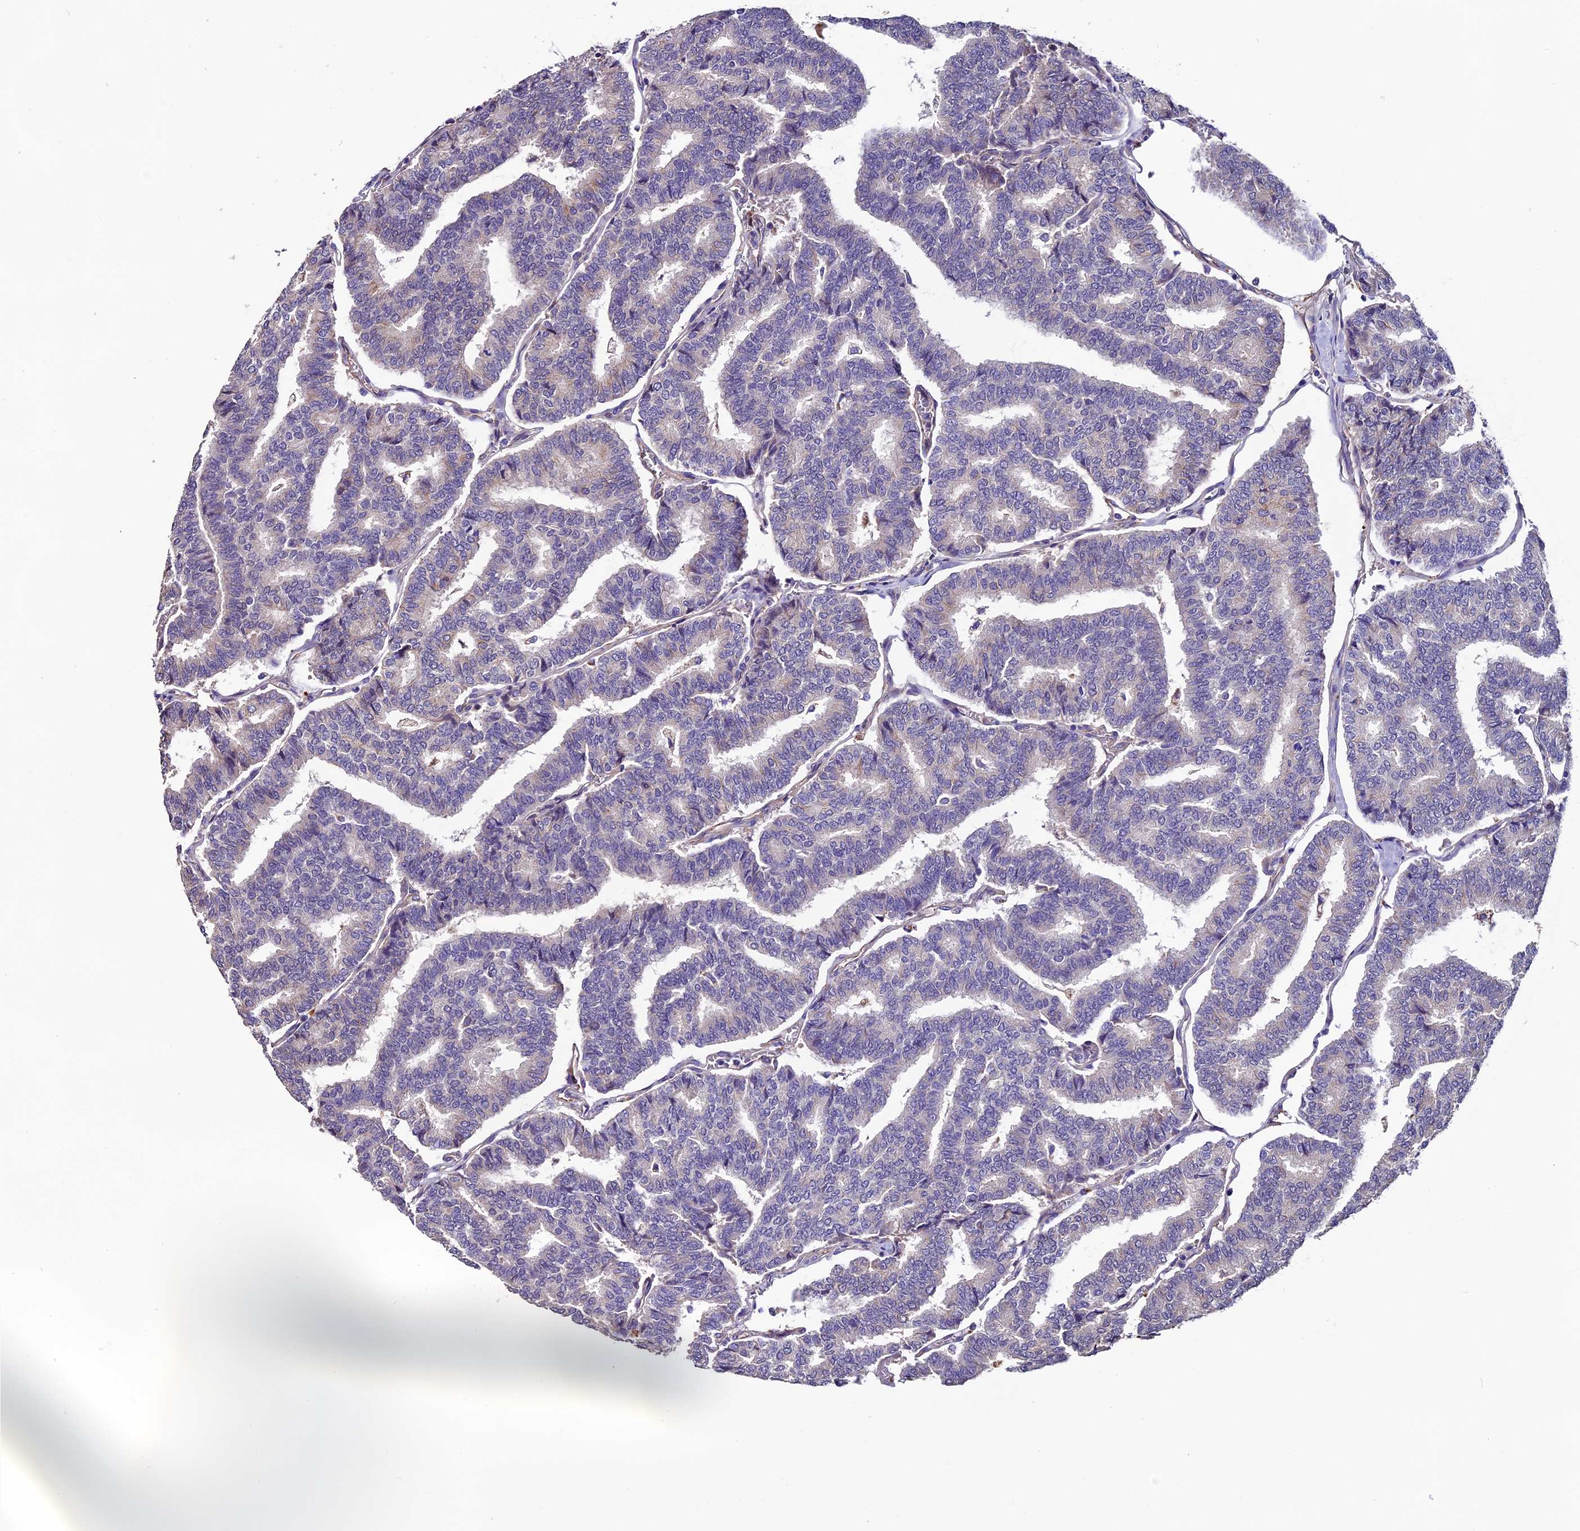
{"staining": {"intensity": "negative", "quantity": "none", "location": "none"}, "tissue": "thyroid cancer", "cell_type": "Tumor cells", "image_type": "cancer", "snomed": [{"axis": "morphology", "description": "Papillary adenocarcinoma, NOS"}, {"axis": "topography", "description": "Thyroid gland"}], "caption": "Tumor cells show no significant protein expression in thyroid cancer (papillary adenocarcinoma). (Immunohistochemistry (ihc), brightfield microscopy, high magnification).", "gene": "CLN5", "patient": {"sex": "female", "age": 35}}